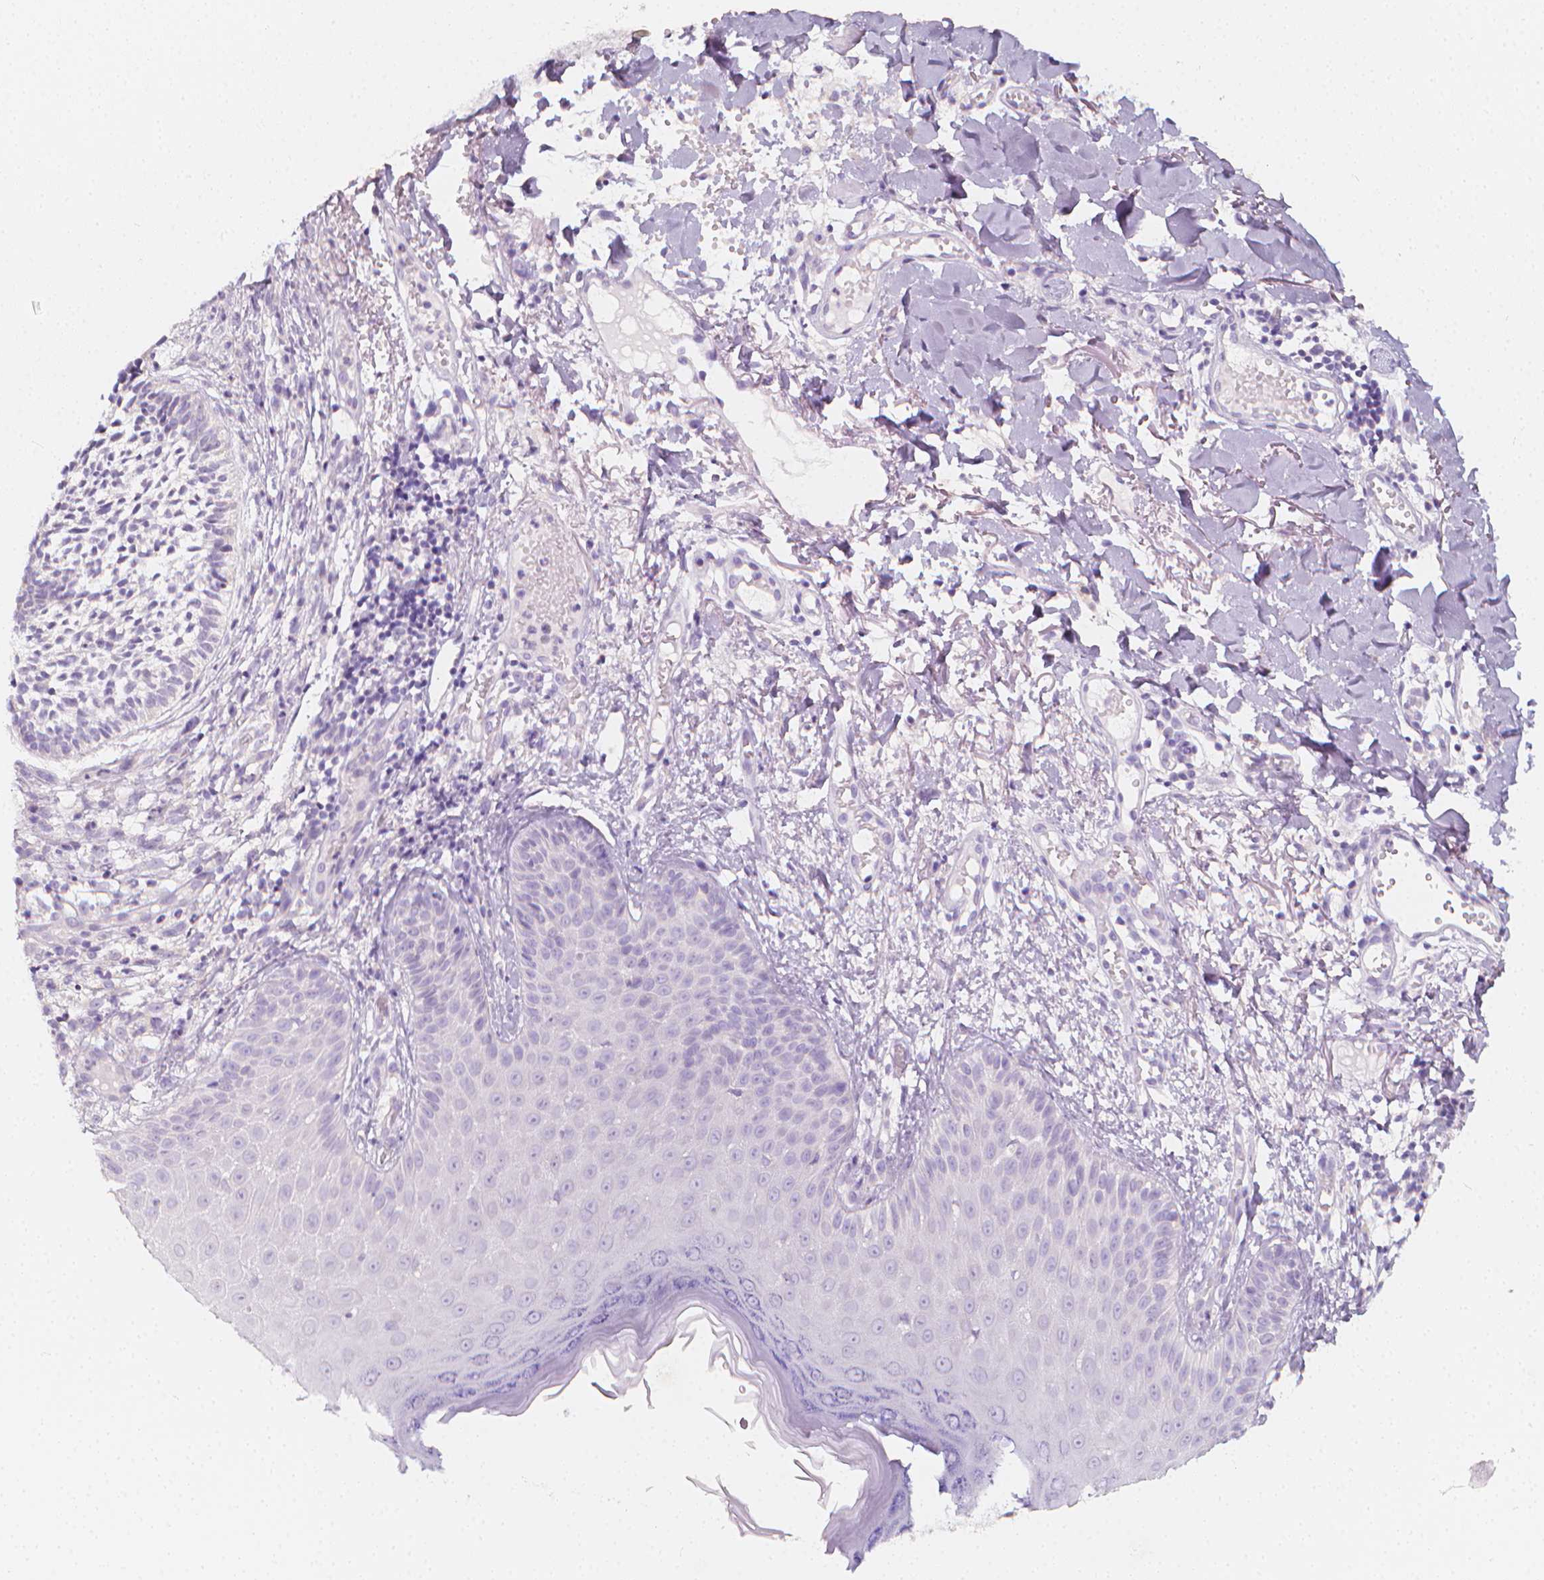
{"staining": {"intensity": "negative", "quantity": "none", "location": "none"}, "tissue": "skin cancer", "cell_type": "Tumor cells", "image_type": "cancer", "snomed": [{"axis": "morphology", "description": "Basal cell carcinoma"}, {"axis": "topography", "description": "Skin"}], "caption": "The image exhibits no staining of tumor cells in basal cell carcinoma (skin).", "gene": "RBFOX1", "patient": {"sex": "male", "age": 78}}